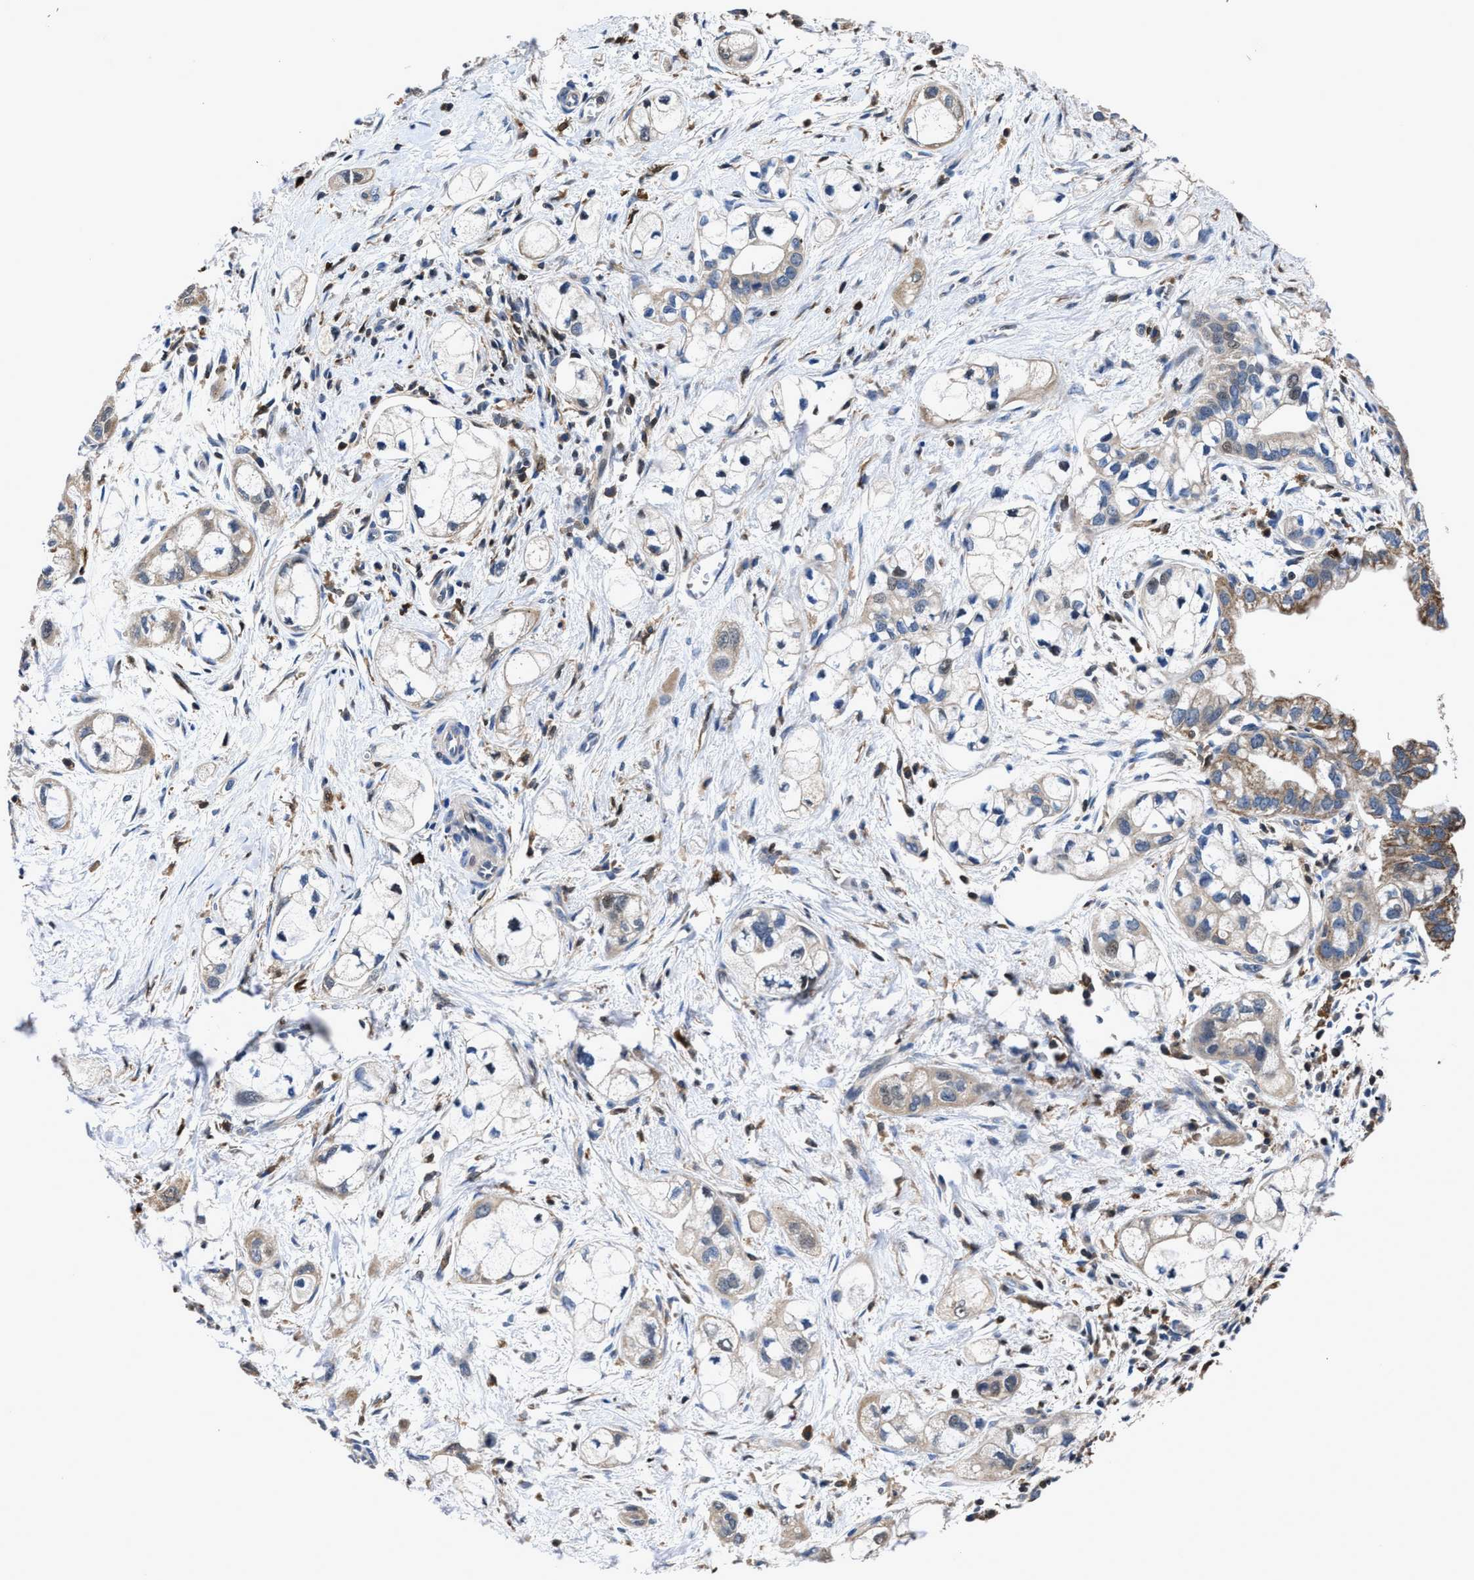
{"staining": {"intensity": "moderate", "quantity": "<25%", "location": "cytoplasmic/membranous"}, "tissue": "pancreatic cancer", "cell_type": "Tumor cells", "image_type": "cancer", "snomed": [{"axis": "morphology", "description": "Adenocarcinoma, NOS"}, {"axis": "topography", "description": "Pancreas"}], "caption": "Human pancreatic cancer stained with a protein marker displays moderate staining in tumor cells.", "gene": "RGS10", "patient": {"sex": "male", "age": 74}}